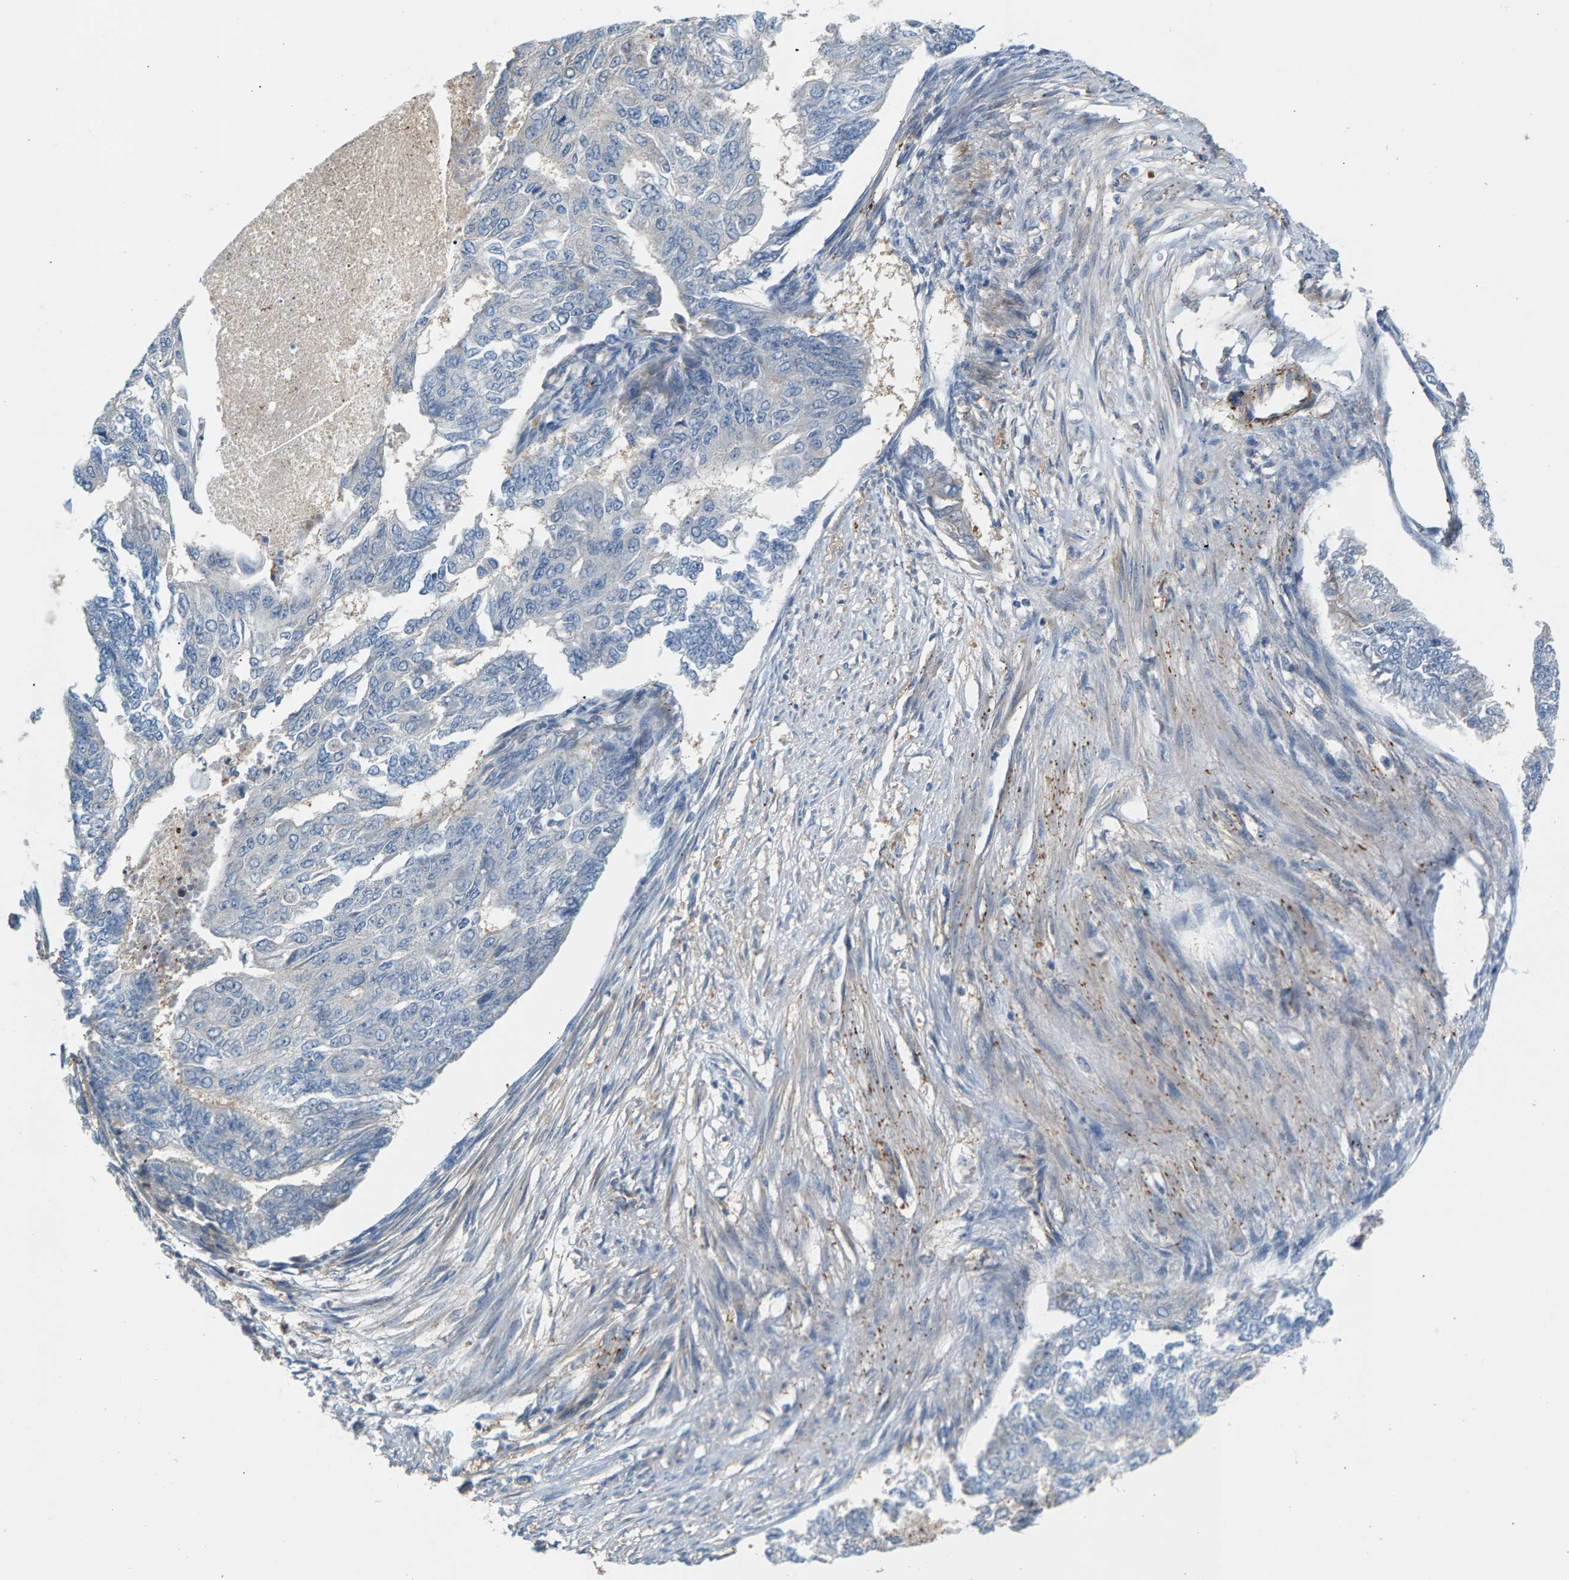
{"staining": {"intensity": "negative", "quantity": "none", "location": "none"}, "tissue": "endometrial cancer", "cell_type": "Tumor cells", "image_type": "cancer", "snomed": [{"axis": "morphology", "description": "Adenocarcinoma, NOS"}, {"axis": "topography", "description": "Endometrium"}], "caption": "High power microscopy histopathology image of an immunohistochemistry histopathology image of endometrial adenocarcinoma, revealing no significant positivity in tumor cells.", "gene": "KRTAP27-1", "patient": {"sex": "female", "age": 32}}